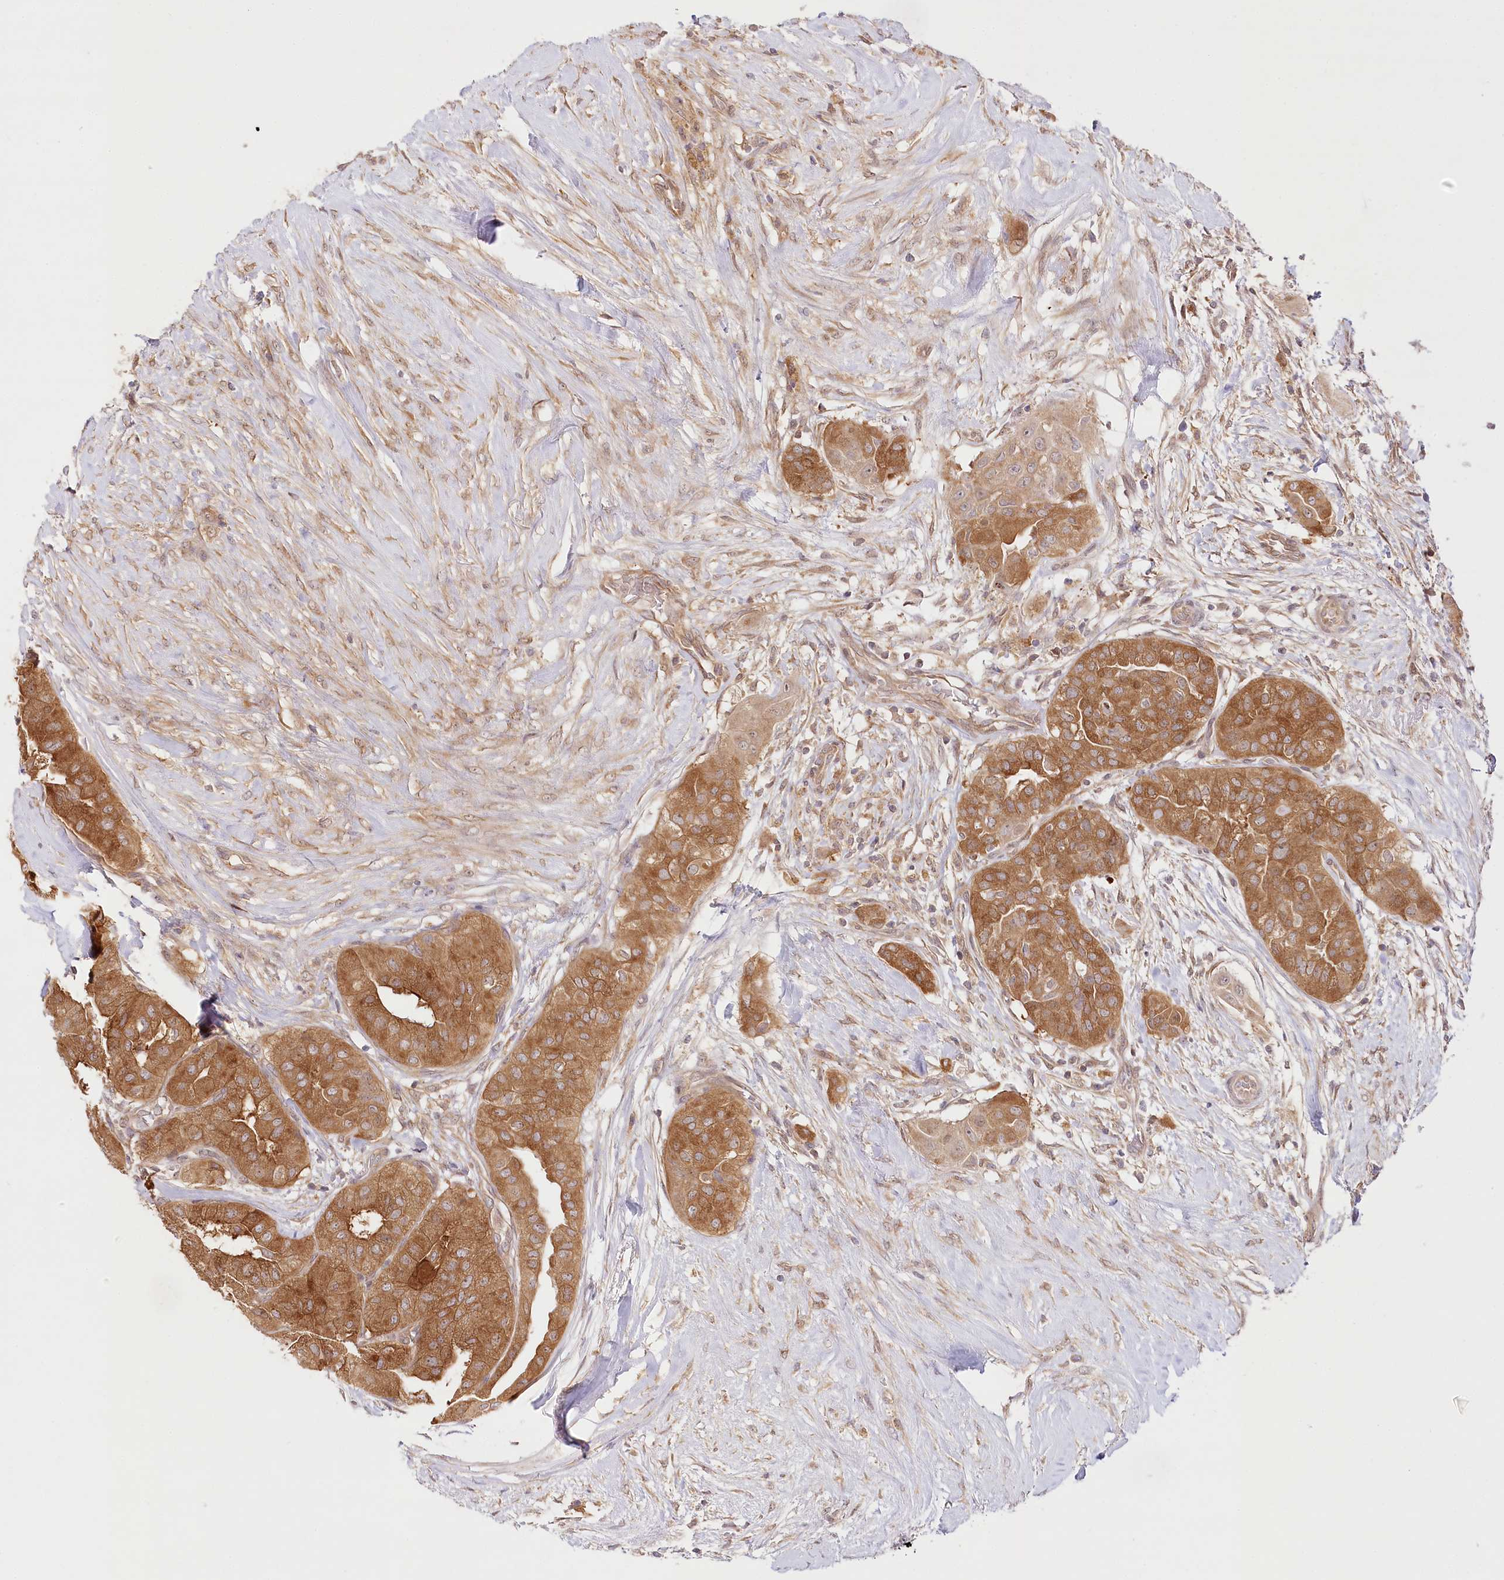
{"staining": {"intensity": "moderate", "quantity": ">75%", "location": "cytoplasmic/membranous"}, "tissue": "thyroid cancer", "cell_type": "Tumor cells", "image_type": "cancer", "snomed": [{"axis": "morphology", "description": "Papillary adenocarcinoma, NOS"}, {"axis": "topography", "description": "Thyroid gland"}], "caption": "DAB immunohistochemical staining of human thyroid papillary adenocarcinoma demonstrates moderate cytoplasmic/membranous protein staining in about >75% of tumor cells.", "gene": "INPP4B", "patient": {"sex": "female", "age": 59}}